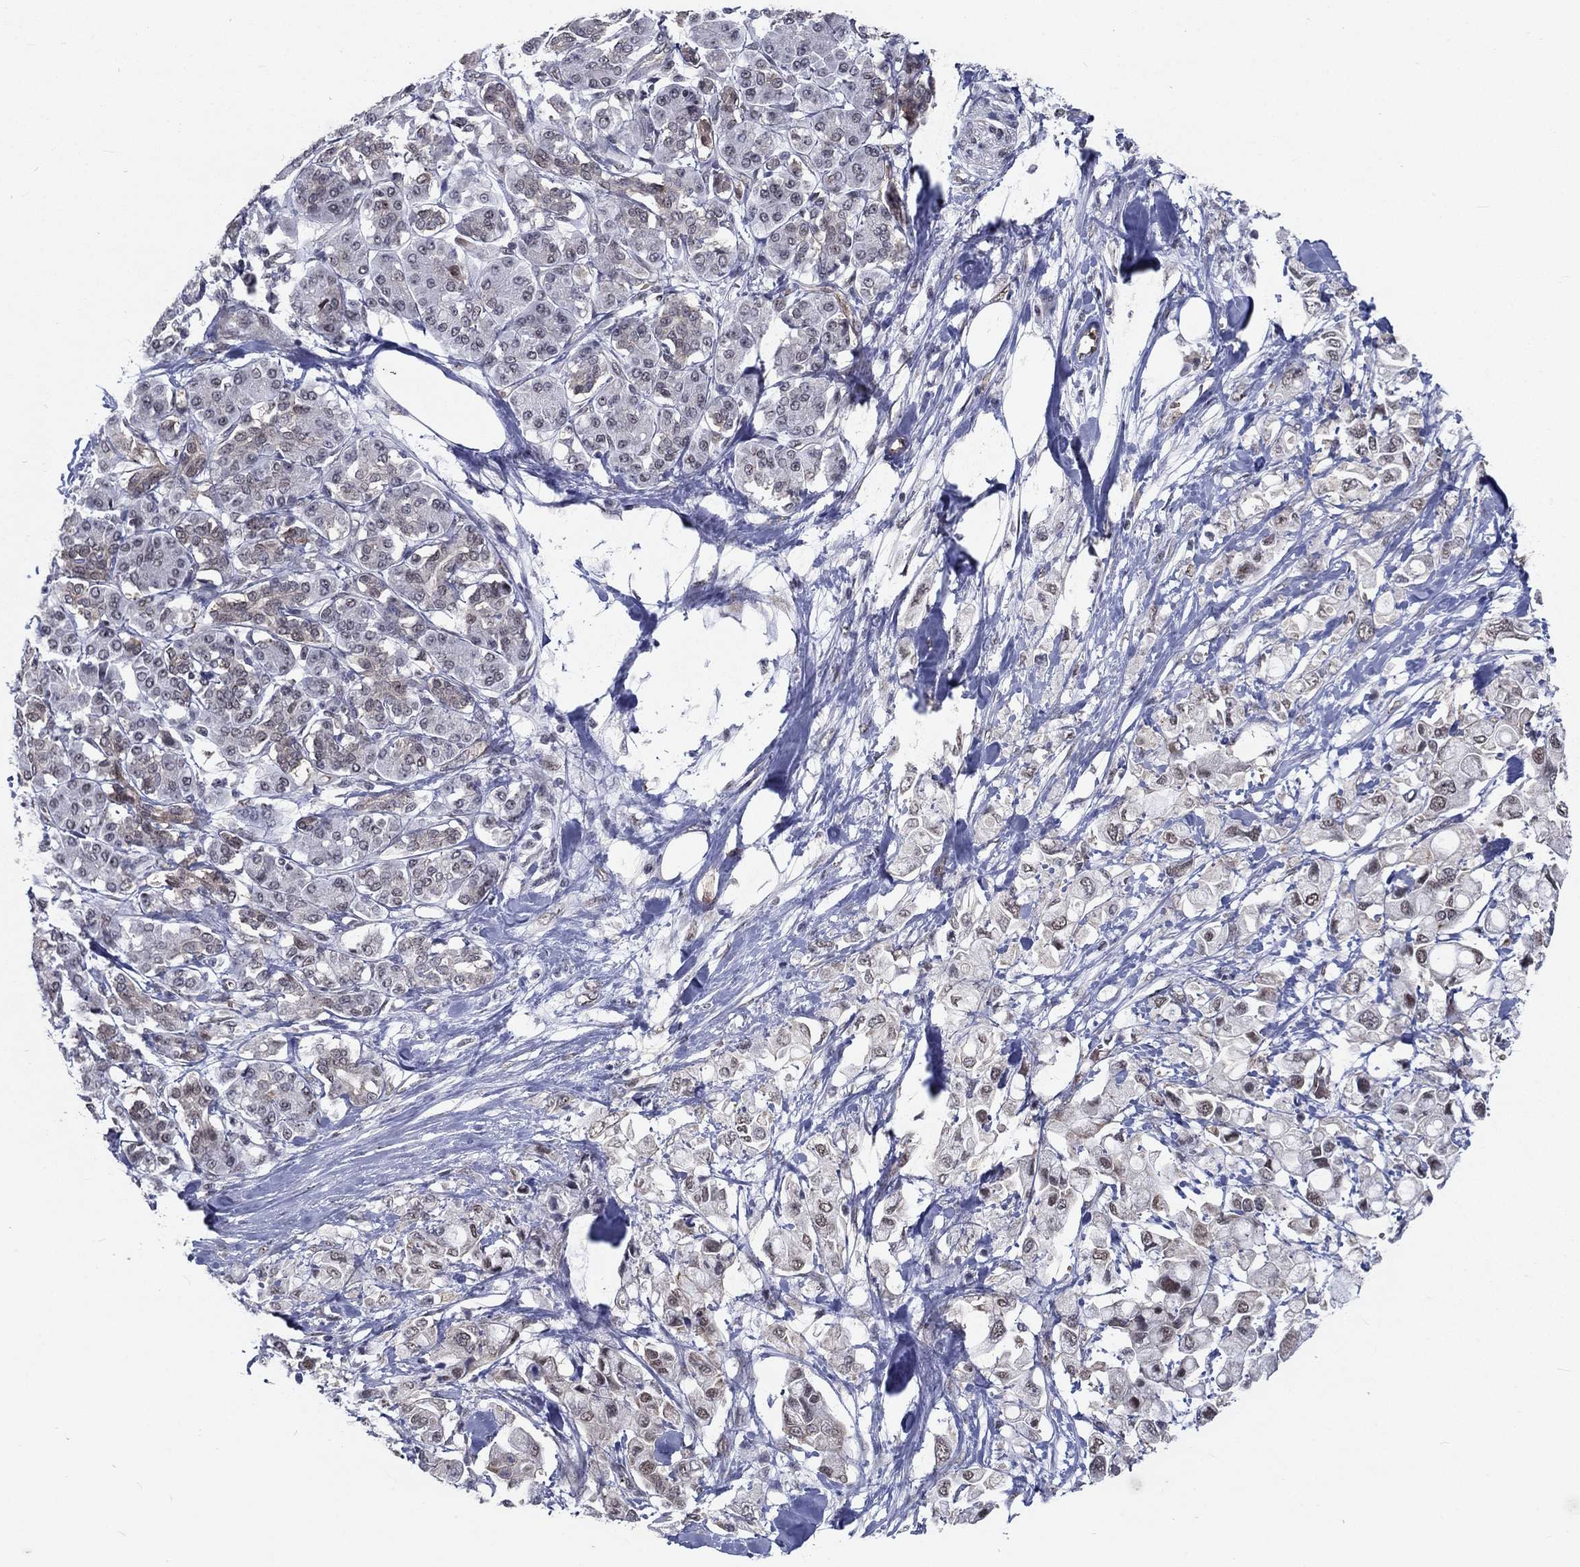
{"staining": {"intensity": "weak", "quantity": "<25%", "location": "nuclear"}, "tissue": "pancreatic cancer", "cell_type": "Tumor cells", "image_type": "cancer", "snomed": [{"axis": "morphology", "description": "Adenocarcinoma, NOS"}, {"axis": "topography", "description": "Pancreas"}], "caption": "High magnification brightfield microscopy of adenocarcinoma (pancreatic) stained with DAB (3,3'-diaminobenzidine) (brown) and counterstained with hematoxylin (blue): tumor cells show no significant expression.", "gene": "ZBED1", "patient": {"sex": "female", "age": 56}}